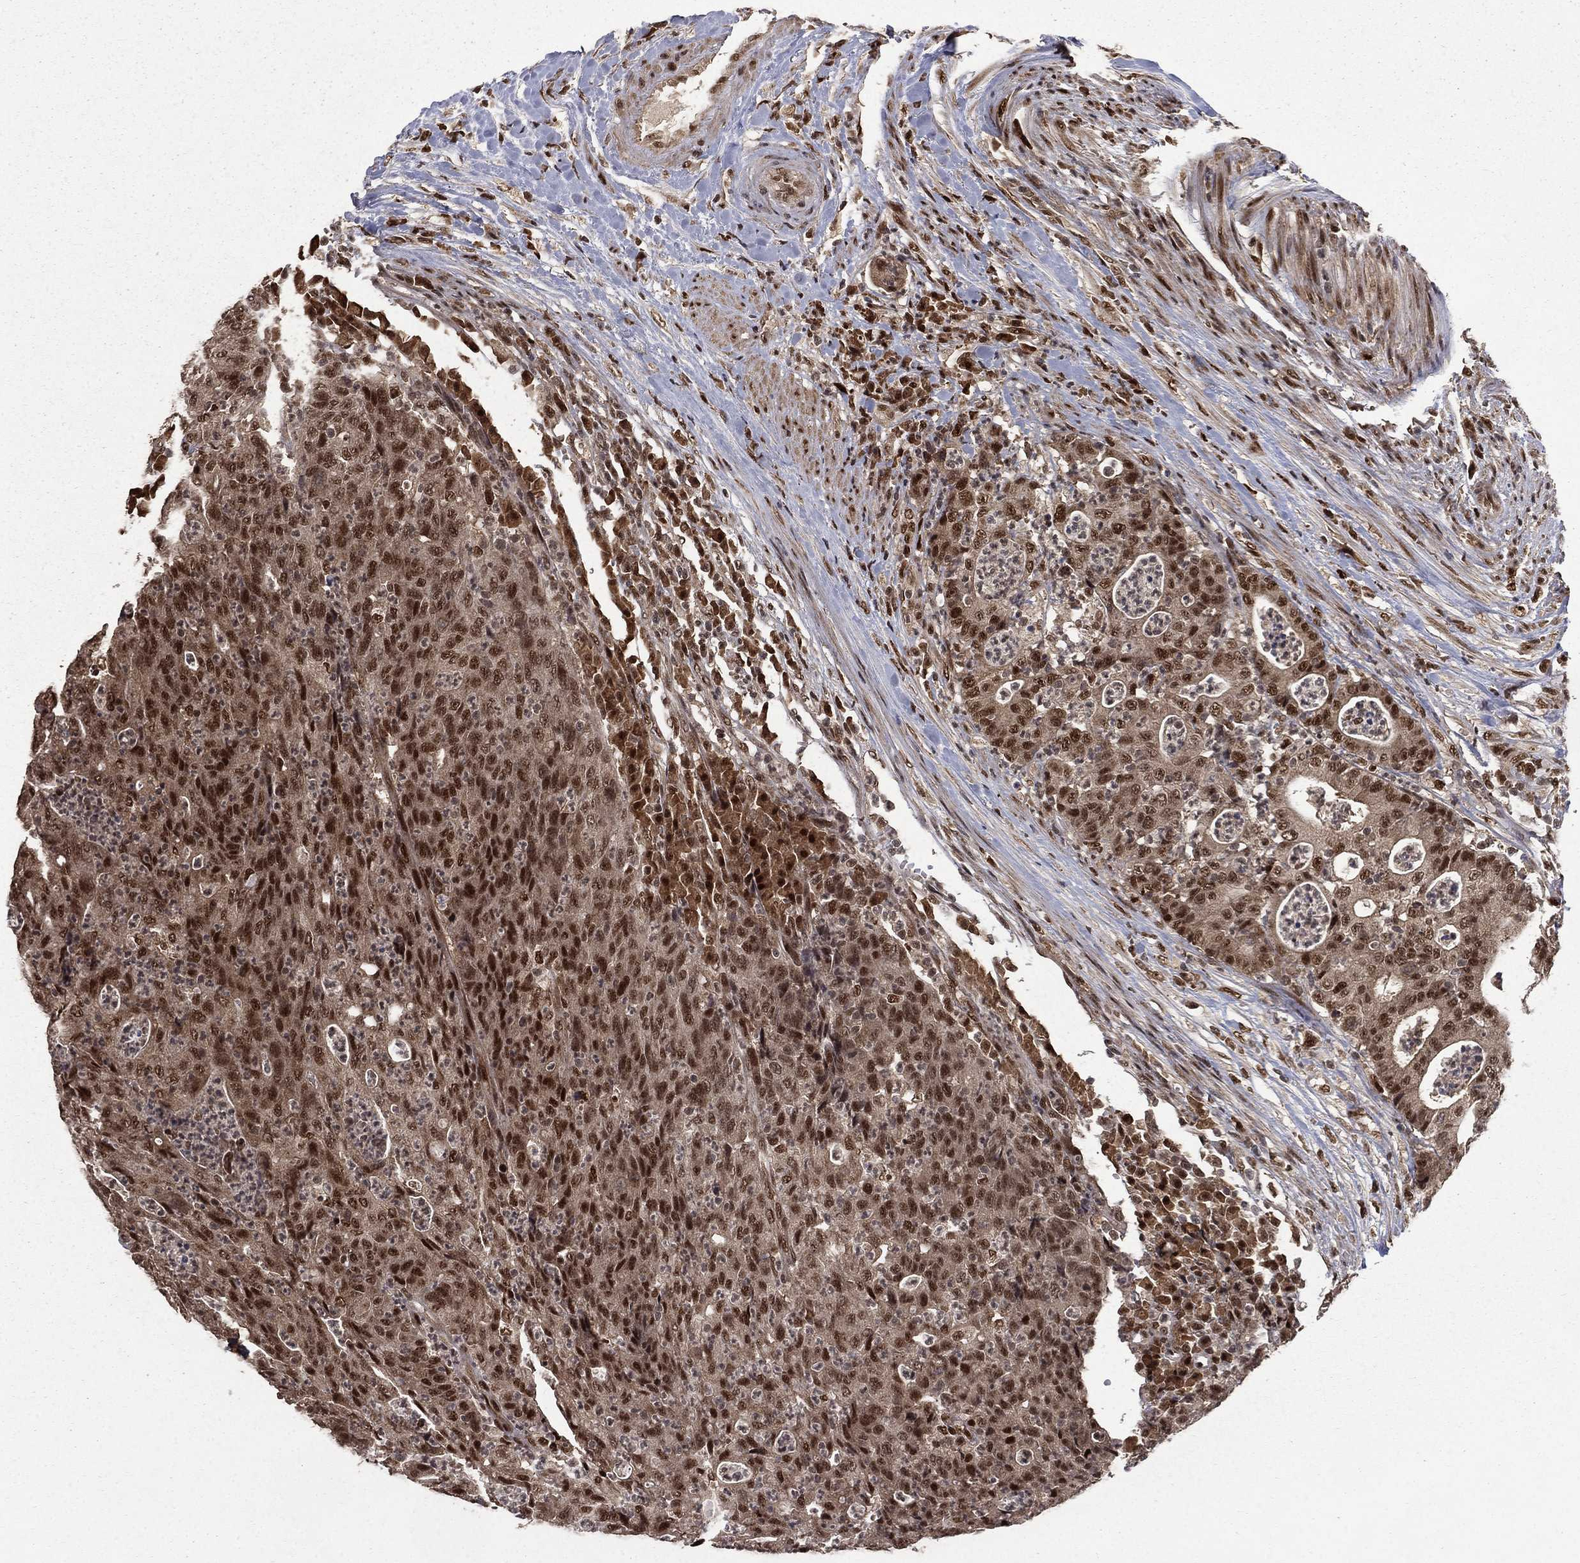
{"staining": {"intensity": "strong", "quantity": "25%-75%", "location": "cytoplasmic/membranous,nuclear"}, "tissue": "colorectal cancer", "cell_type": "Tumor cells", "image_type": "cancer", "snomed": [{"axis": "morphology", "description": "Adenocarcinoma, NOS"}, {"axis": "topography", "description": "Colon"}], "caption": "Colorectal cancer stained with a protein marker reveals strong staining in tumor cells.", "gene": "JMJD6", "patient": {"sex": "male", "age": 70}}